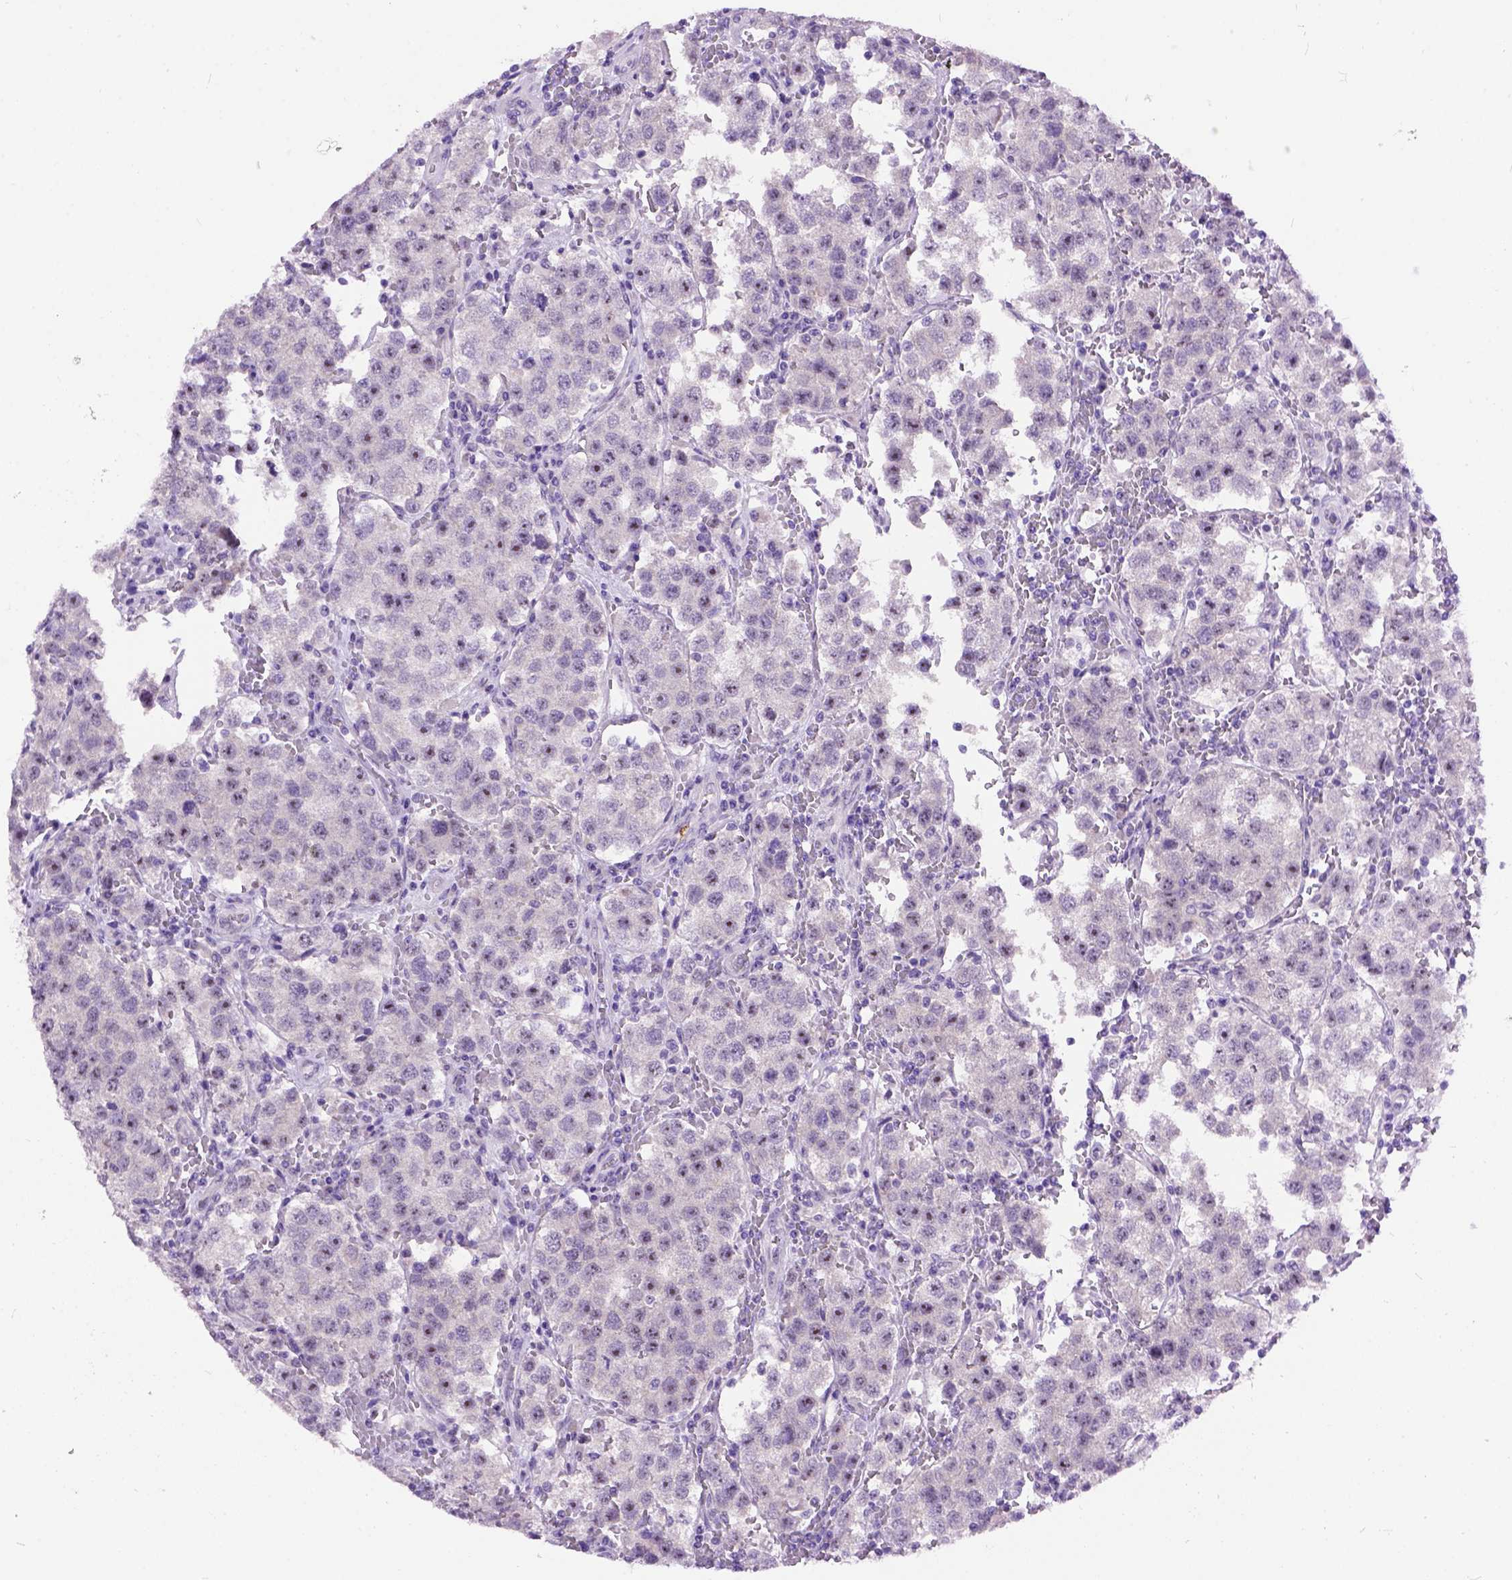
{"staining": {"intensity": "negative", "quantity": "none", "location": "none"}, "tissue": "testis cancer", "cell_type": "Tumor cells", "image_type": "cancer", "snomed": [{"axis": "morphology", "description": "Seminoma, NOS"}, {"axis": "topography", "description": "Testis"}], "caption": "Immunohistochemistry (IHC) photomicrograph of neoplastic tissue: human testis cancer stained with DAB exhibits no significant protein expression in tumor cells. (IHC, brightfield microscopy, high magnification).", "gene": "MAPT", "patient": {"sex": "male", "age": 37}}